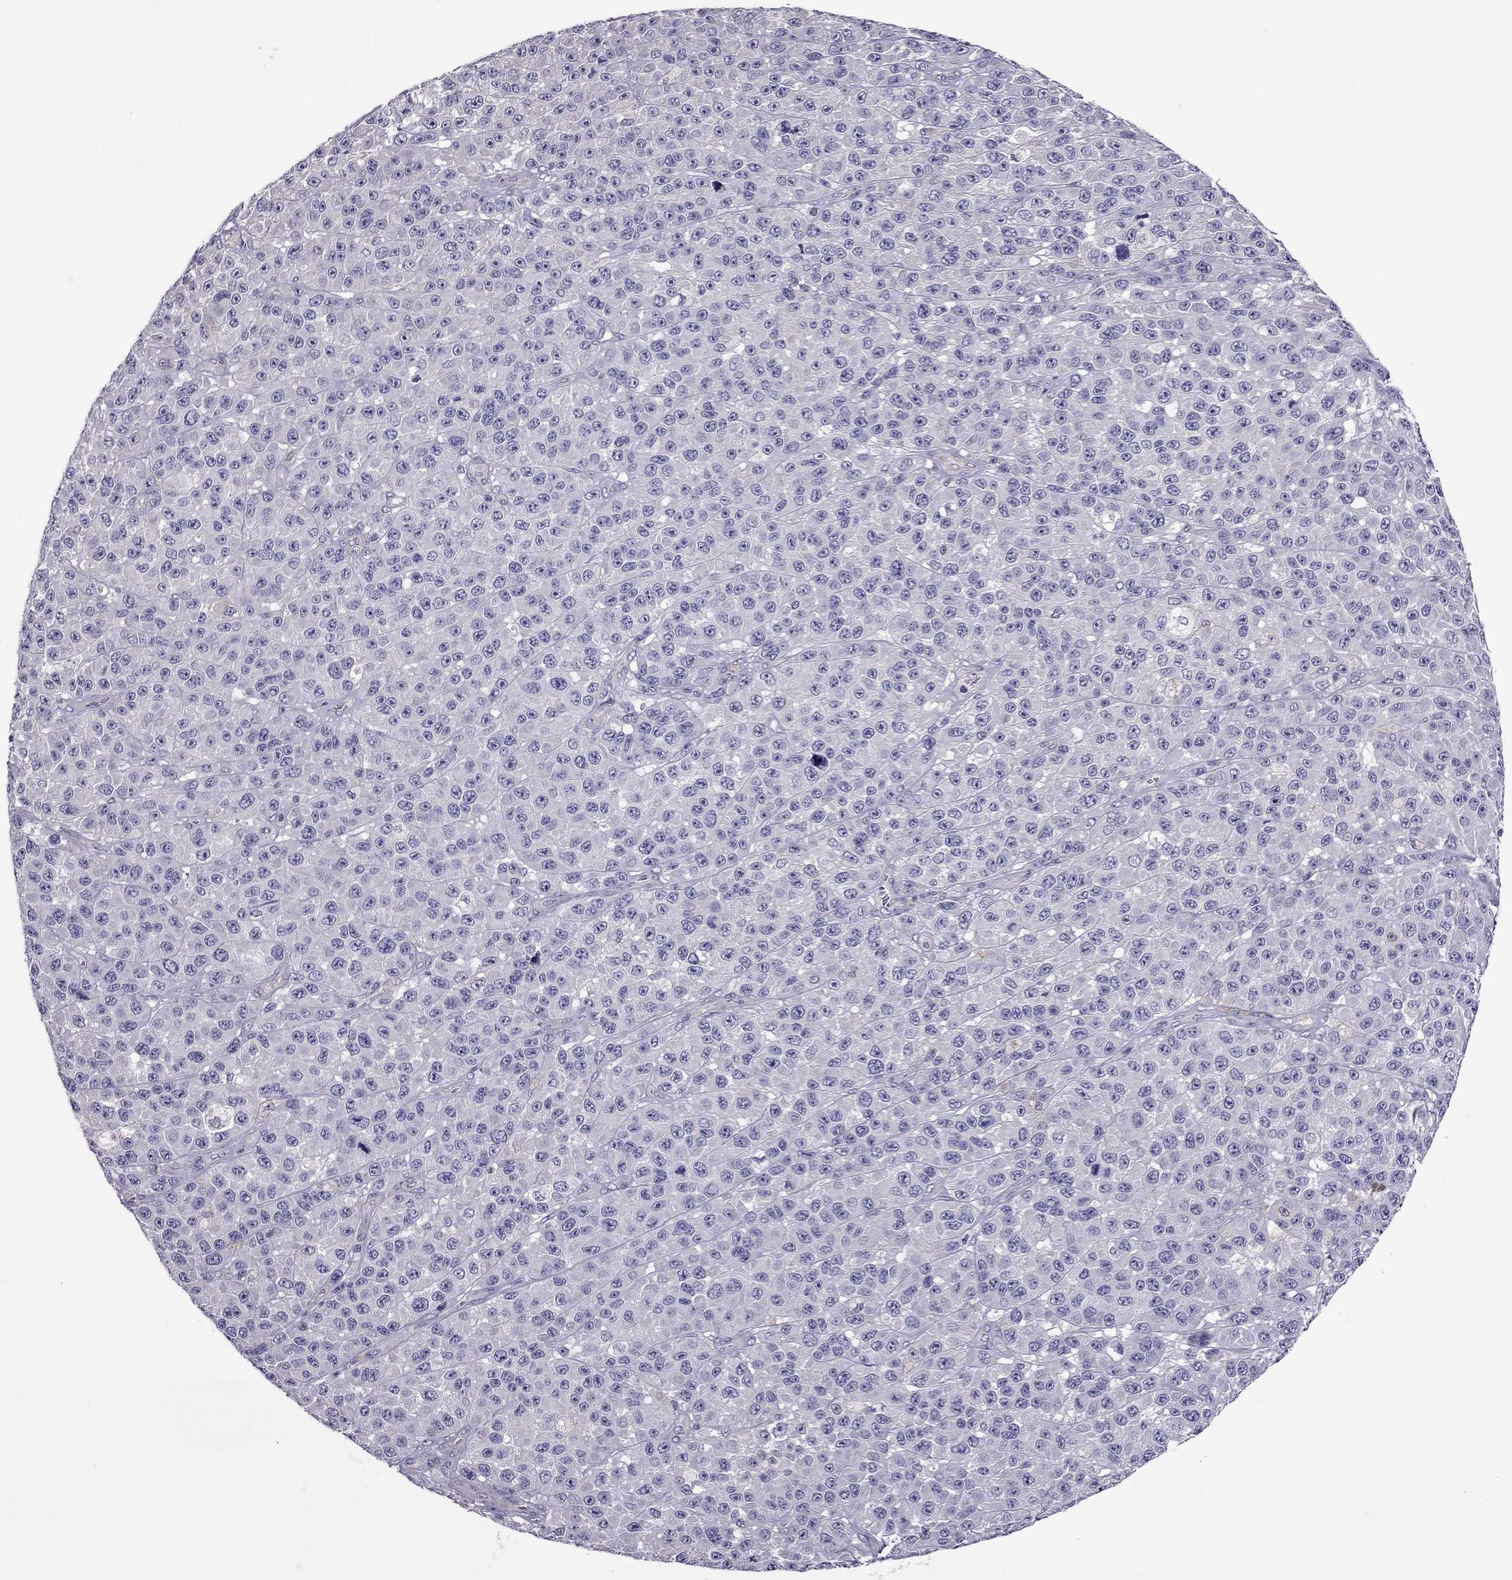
{"staining": {"intensity": "negative", "quantity": "none", "location": "none"}, "tissue": "melanoma", "cell_type": "Tumor cells", "image_type": "cancer", "snomed": [{"axis": "morphology", "description": "Malignant melanoma, NOS"}, {"axis": "topography", "description": "Skin"}], "caption": "Protein analysis of malignant melanoma shows no significant expression in tumor cells.", "gene": "SLC16A8", "patient": {"sex": "female", "age": 58}}